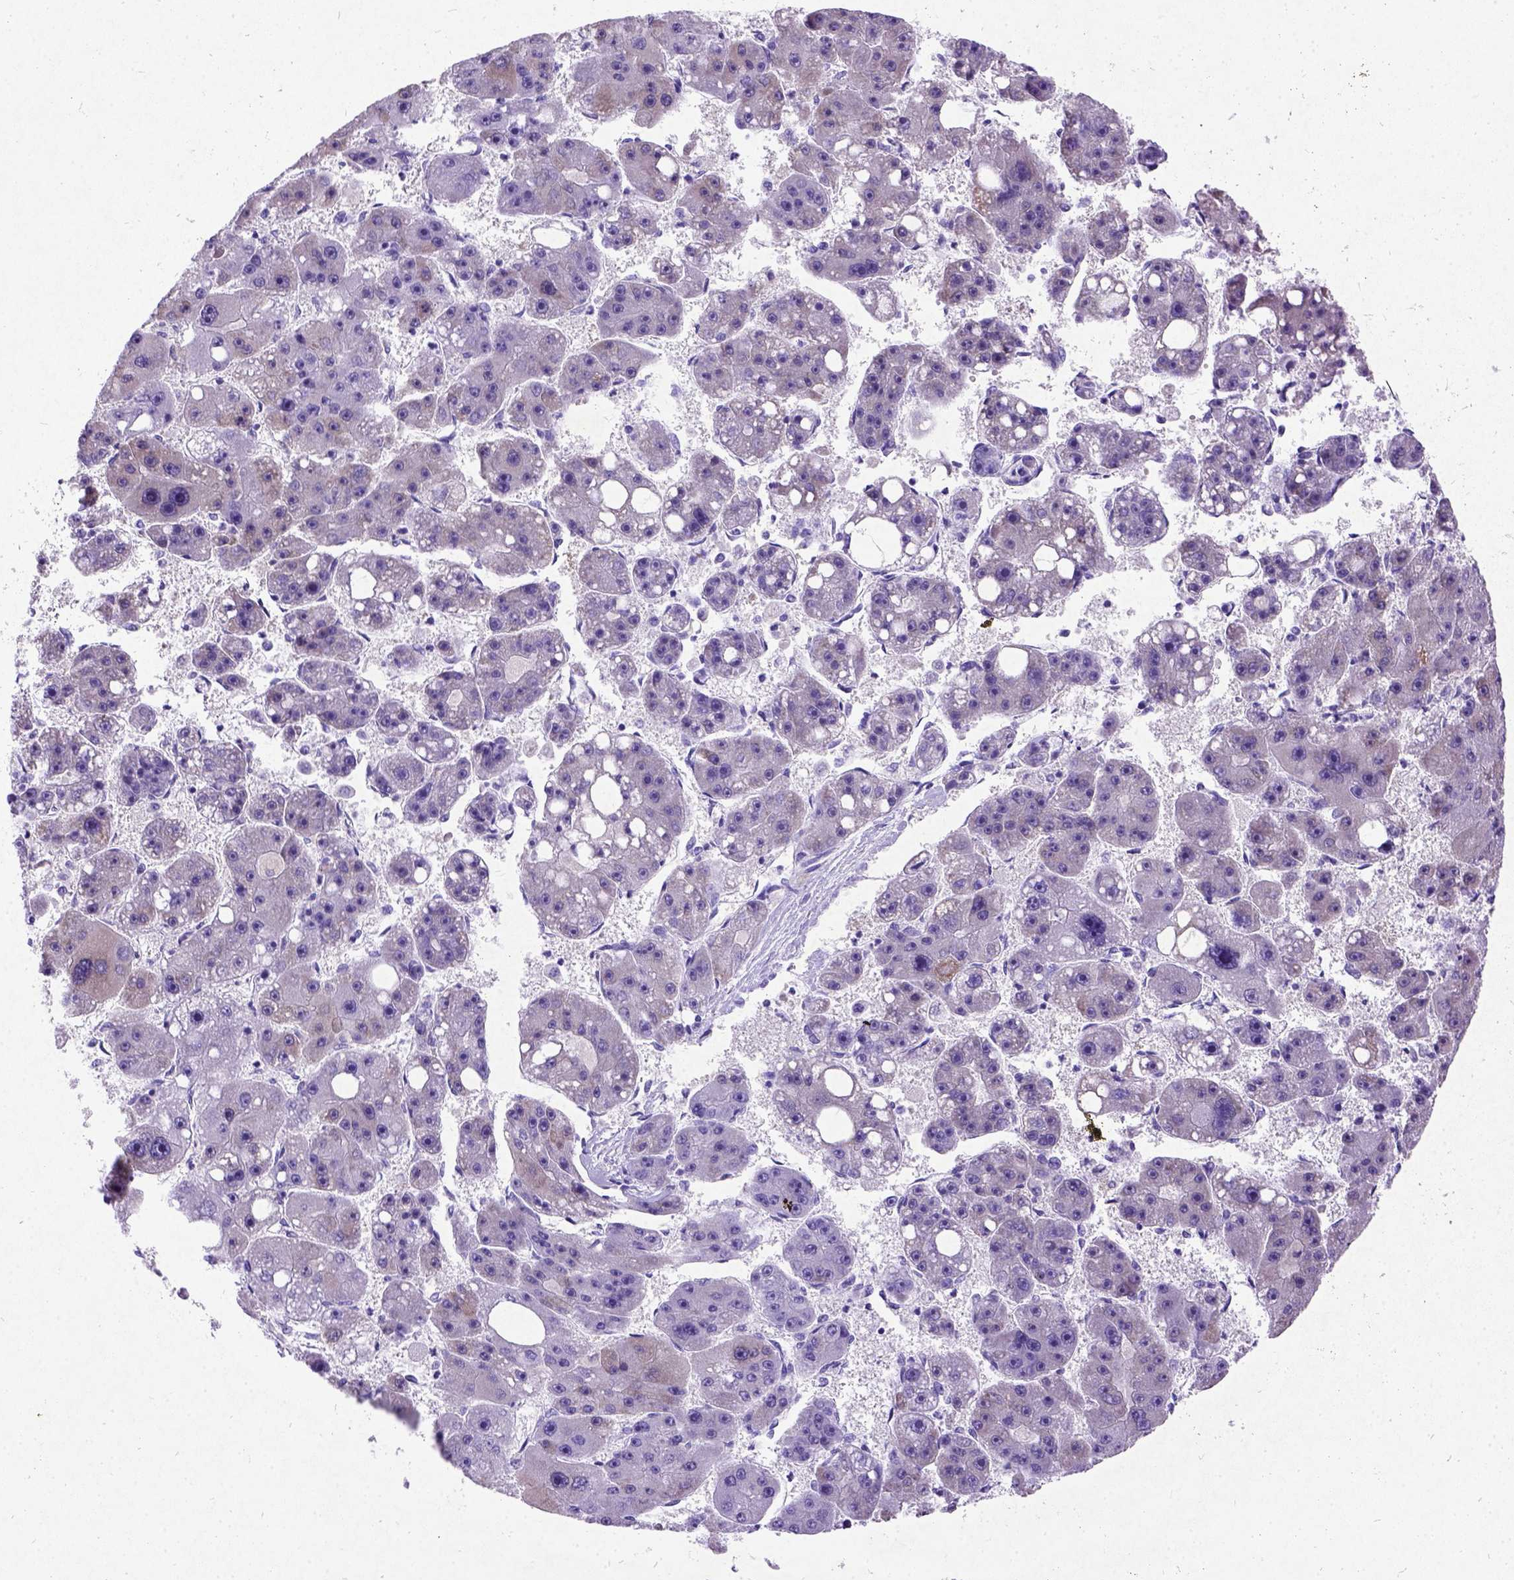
{"staining": {"intensity": "weak", "quantity": "25%-75%", "location": "cytoplasmic/membranous"}, "tissue": "liver cancer", "cell_type": "Tumor cells", "image_type": "cancer", "snomed": [{"axis": "morphology", "description": "Carcinoma, Hepatocellular, NOS"}, {"axis": "topography", "description": "Liver"}], "caption": "A high-resolution histopathology image shows immunohistochemistry staining of hepatocellular carcinoma (liver), which demonstrates weak cytoplasmic/membranous expression in about 25%-75% of tumor cells.", "gene": "NEUROD4", "patient": {"sex": "female", "age": 61}}